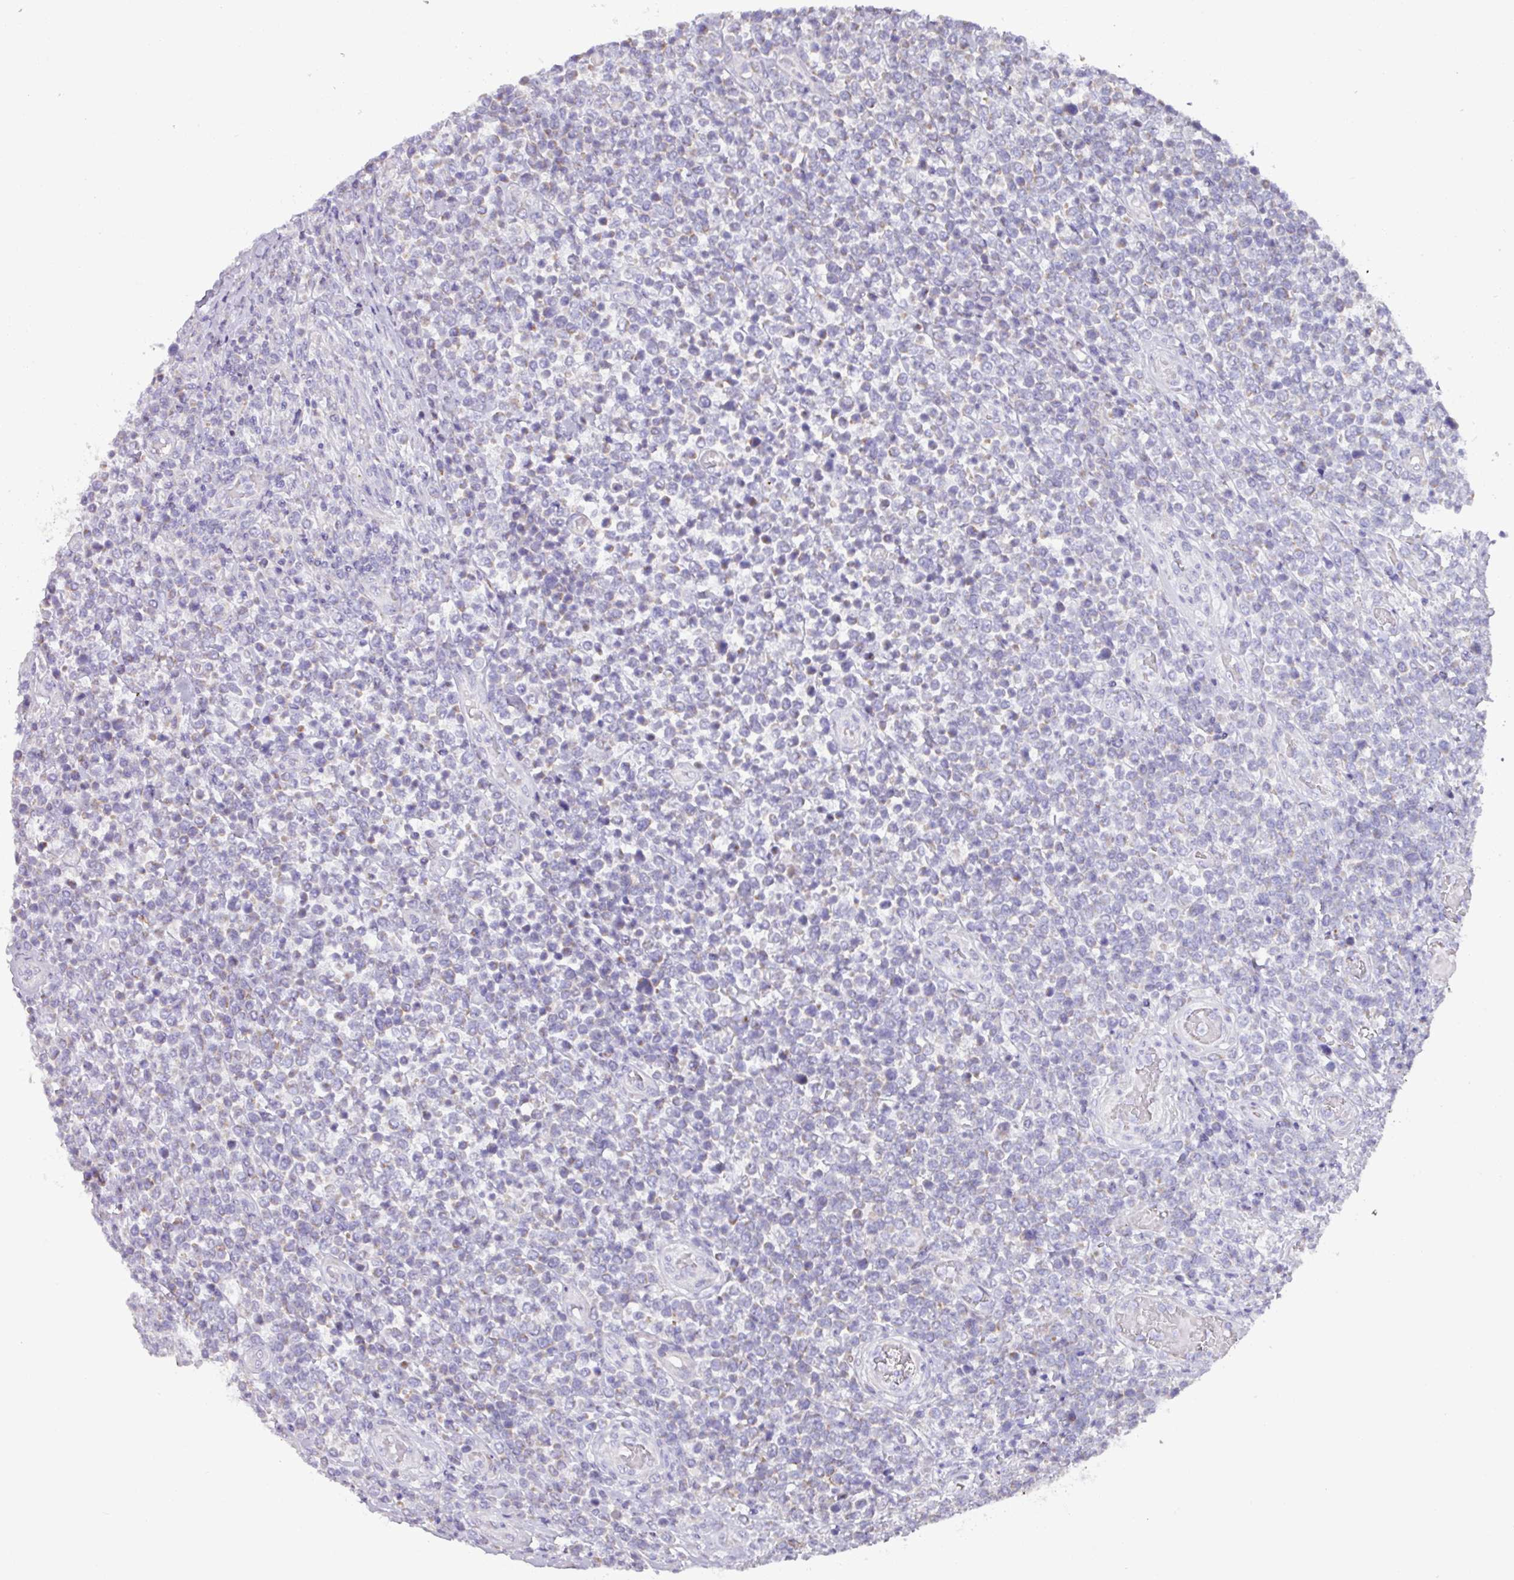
{"staining": {"intensity": "negative", "quantity": "none", "location": "none"}, "tissue": "lymphoma", "cell_type": "Tumor cells", "image_type": "cancer", "snomed": [{"axis": "morphology", "description": "Malignant lymphoma, non-Hodgkin's type, High grade"}, {"axis": "topography", "description": "Soft tissue"}], "caption": "Immunohistochemistry (IHC) photomicrograph of human lymphoma stained for a protein (brown), which reveals no staining in tumor cells.", "gene": "MT-ND4", "patient": {"sex": "female", "age": 56}}